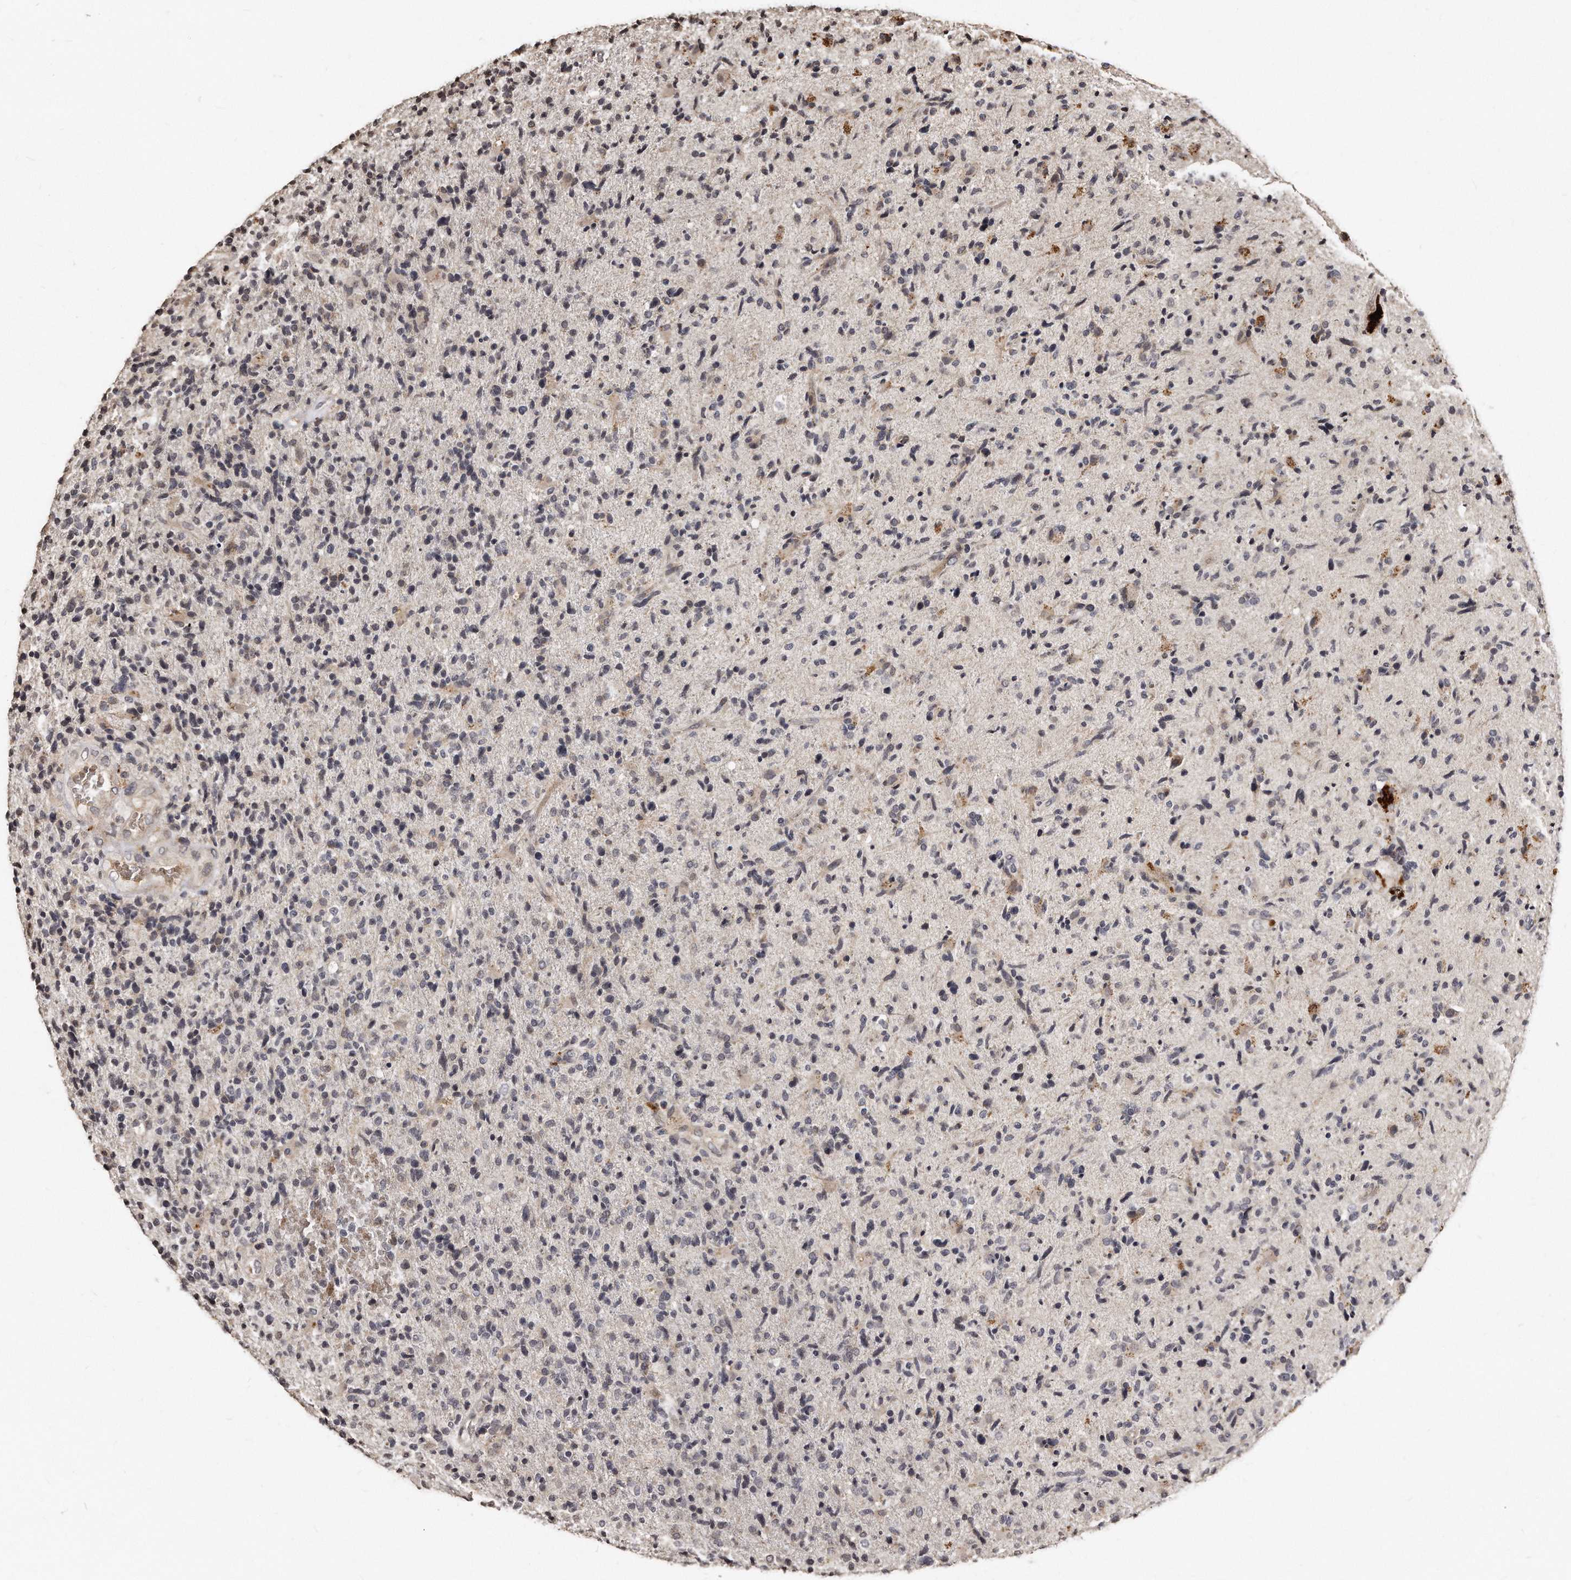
{"staining": {"intensity": "weak", "quantity": "<25%", "location": "cytoplasmic/membranous"}, "tissue": "glioma", "cell_type": "Tumor cells", "image_type": "cancer", "snomed": [{"axis": "morphology", "description": "Glioma, malignant, High grade"}, {"axis": "topography", "description": "Brain"}], "caption": "Tumor cells show no significant protein staining in glioma. (Brightfield microscopy of DAB (3,3'-diaminobenzidine) IHC at high magnification).", "gene": "TSHR", "patient": {"sex": "male", "age": 72}}